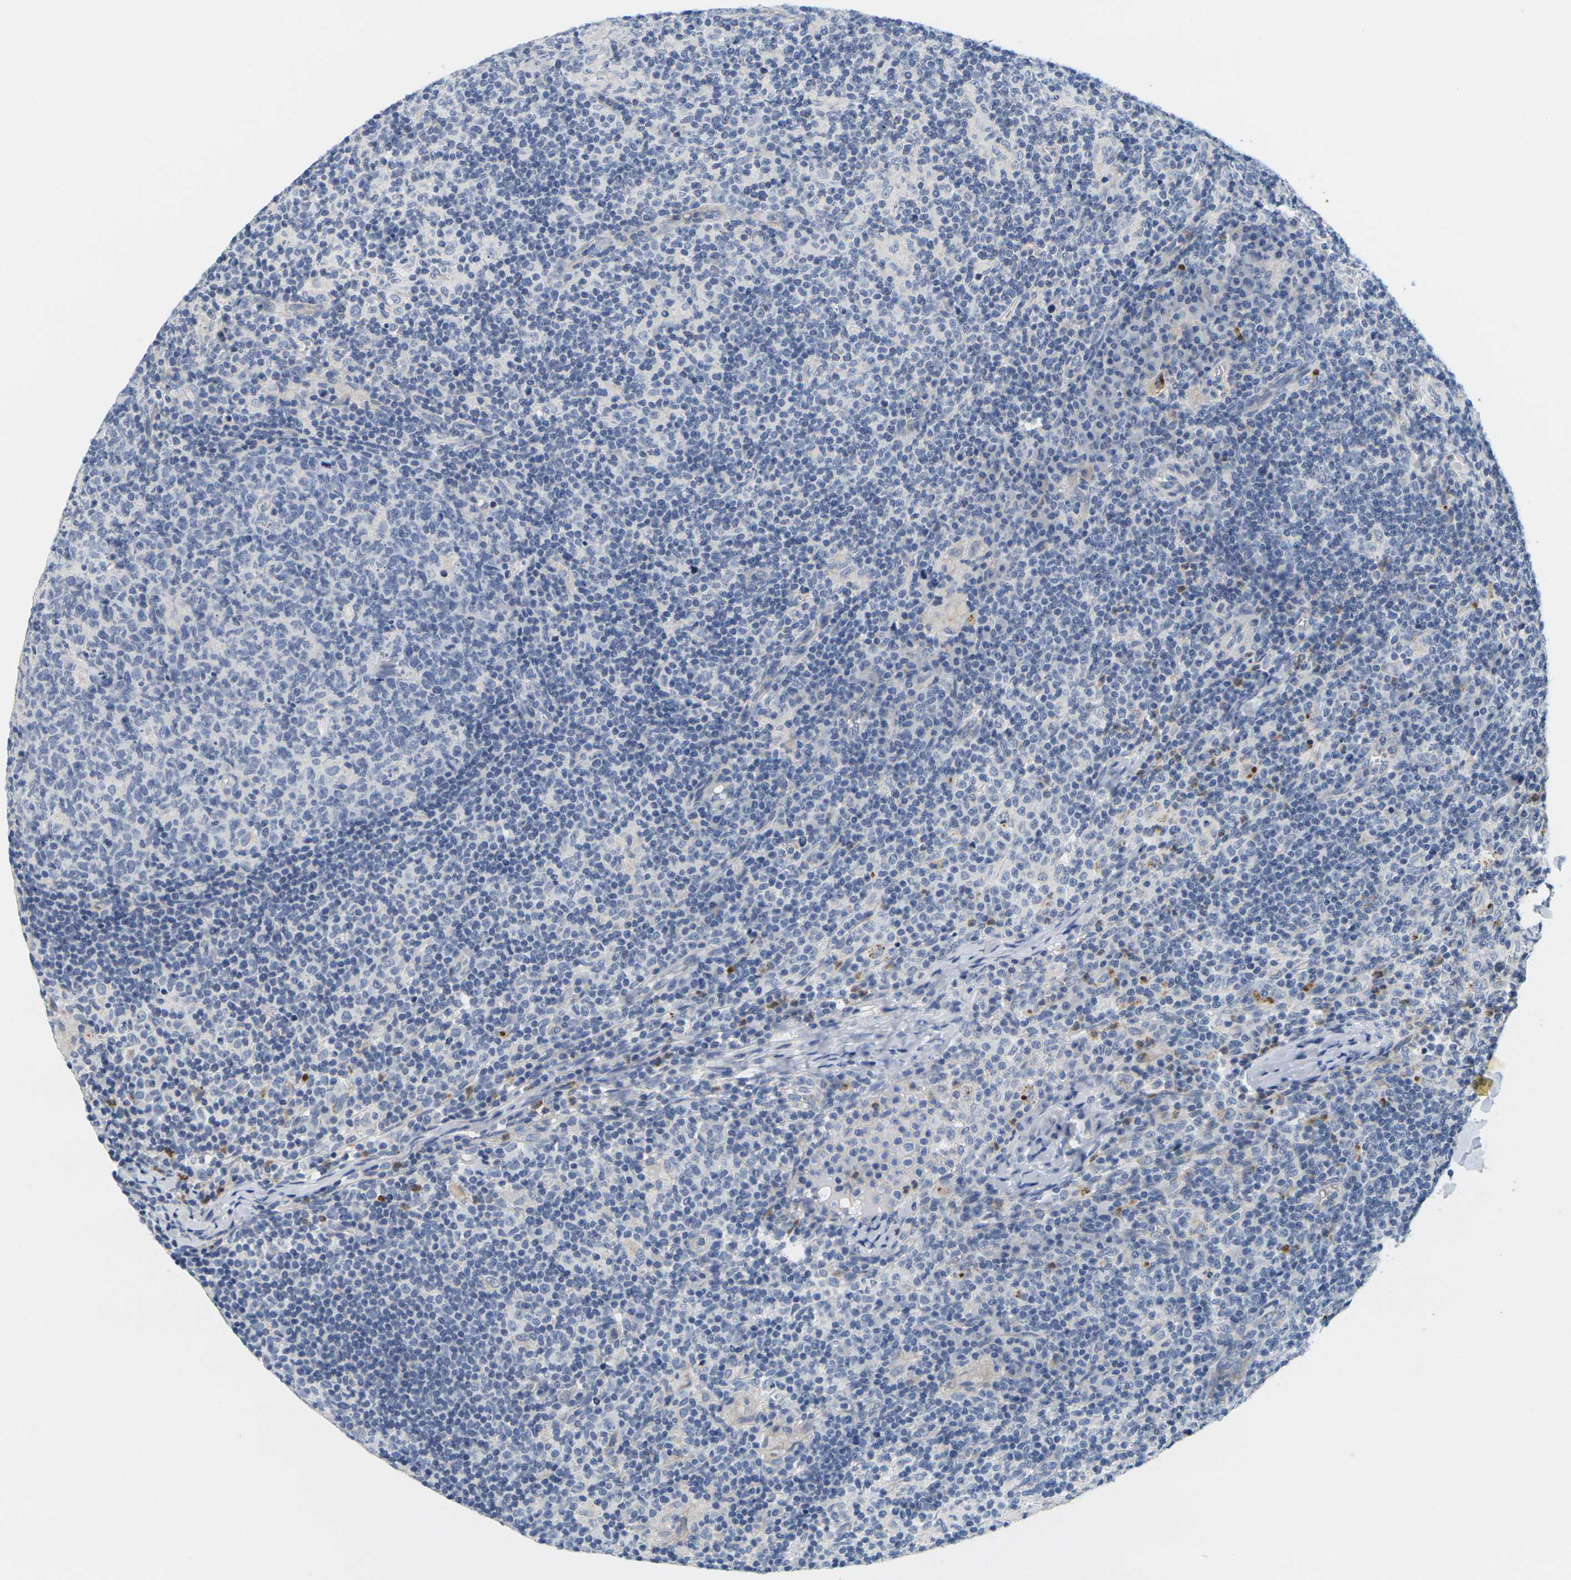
{"staining": {"intensity": "negative", "quantity": "none", "location": "none"}, "tissue": "lymph node", "cell_type": "Germinal center cells", "image_type": "normal", "snomed": [{"axis": "morphology", "description": "Normal tissue, NOS"}, {"axis": "morphology", "description": "Inflammation, NOS"}, {"axis": "topography", "description": "Lymph node"}], "caption": "Germinal center cells show no significant staining in benign lymph node. (DAB immunohistochemistry visualized using brightfield microscopy, high magnification).", "gene": "KLK5", "patient": {"sex": "male", "age": 55}}